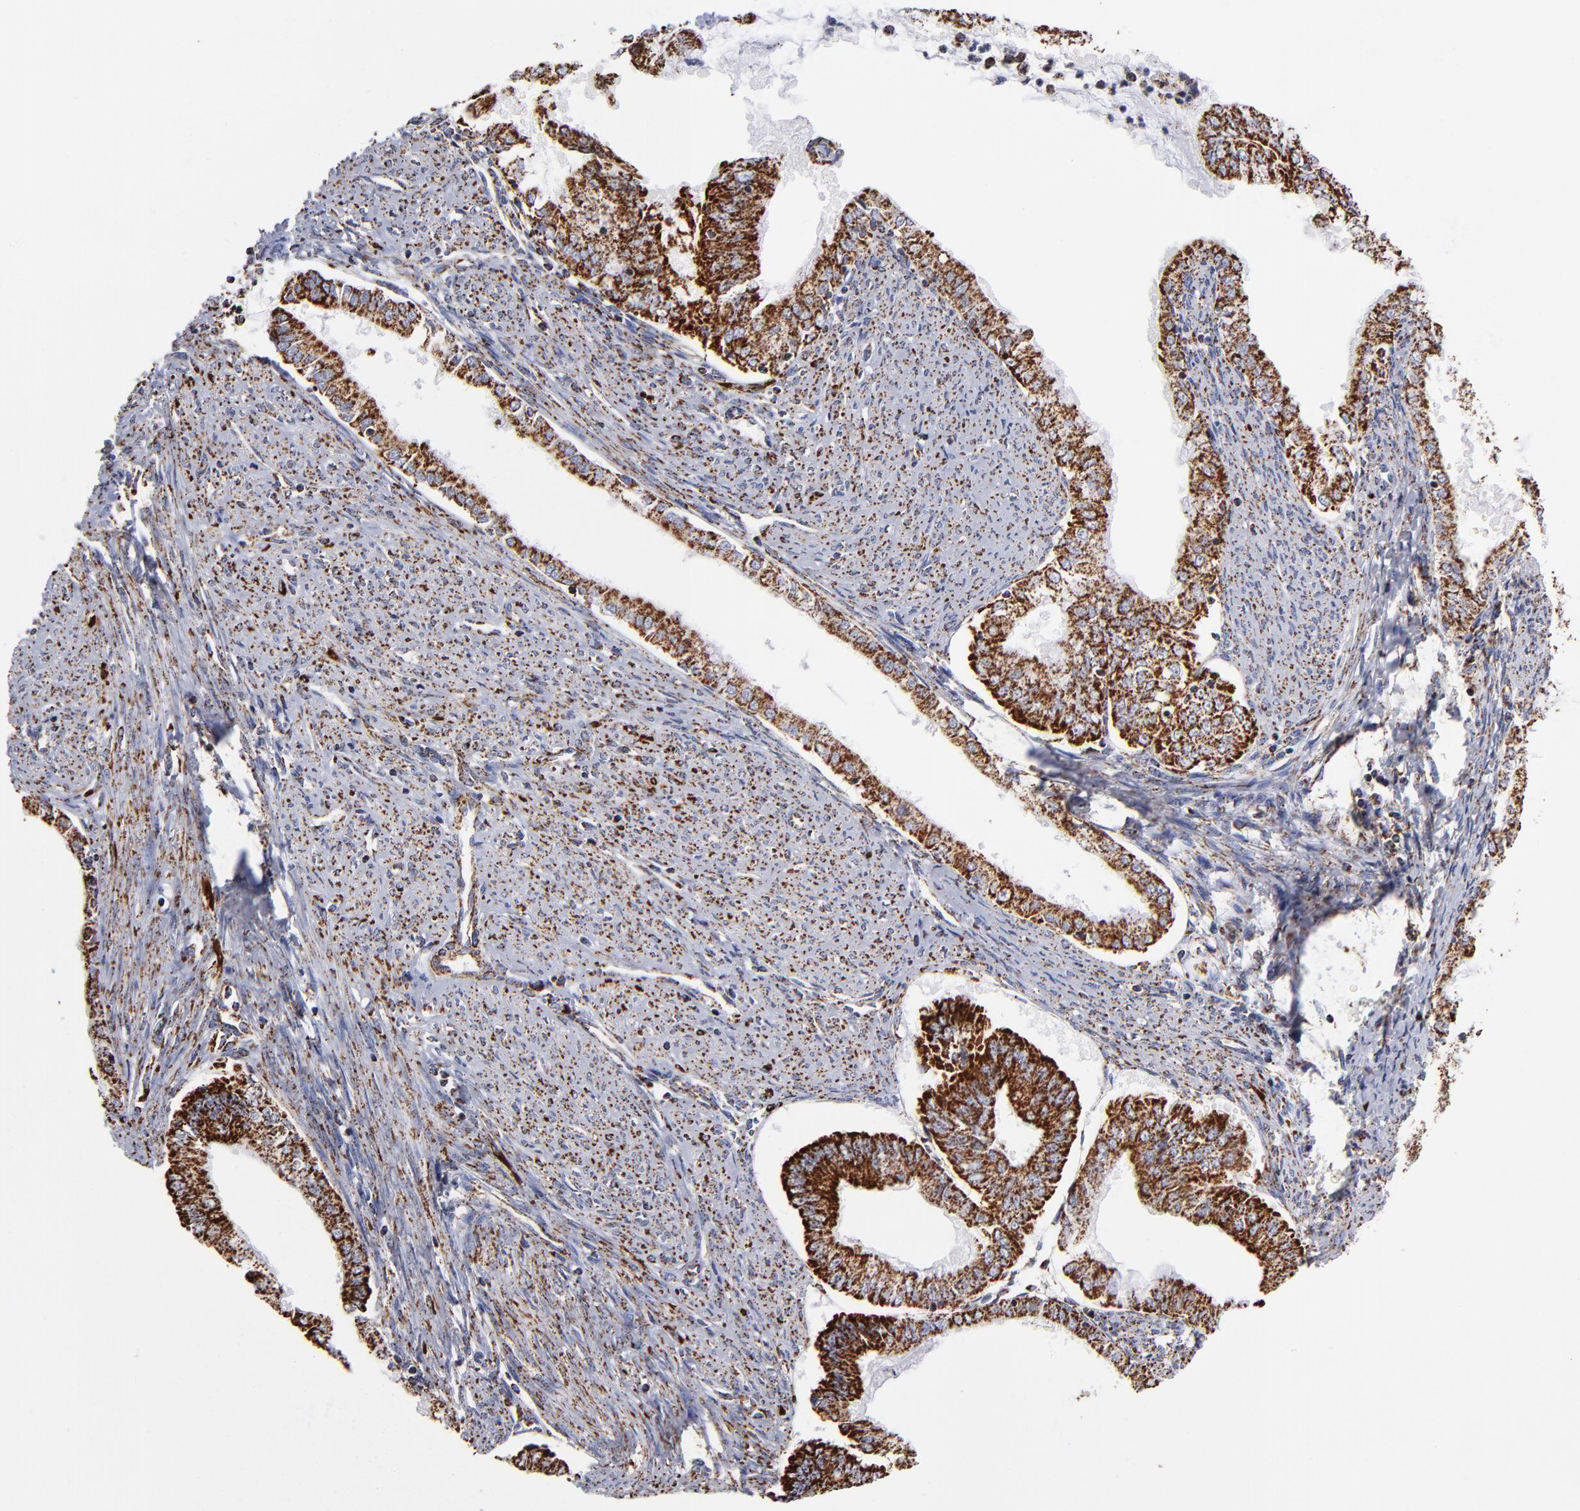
{"staining": {"intensity": "strong", "quantity": ">75%", "location": "cytoplasmic/membranous"}, "tissue": "endometrial cancer", "cell_type": "Tumor cells", "image_type": "cancer", "snomed": [{"axis": "morphology", "description": "Adenocarcinoma, NOS"}, {"axis": "topography", "description": "Endometrium"}], "caption": "Tumor cells demonstrate strong cytoplasmic/membranous staining in about >75% of cells in endometrial cancer.", "gene": "PHB1", "patient": {"sex": "female", "age": 76}}